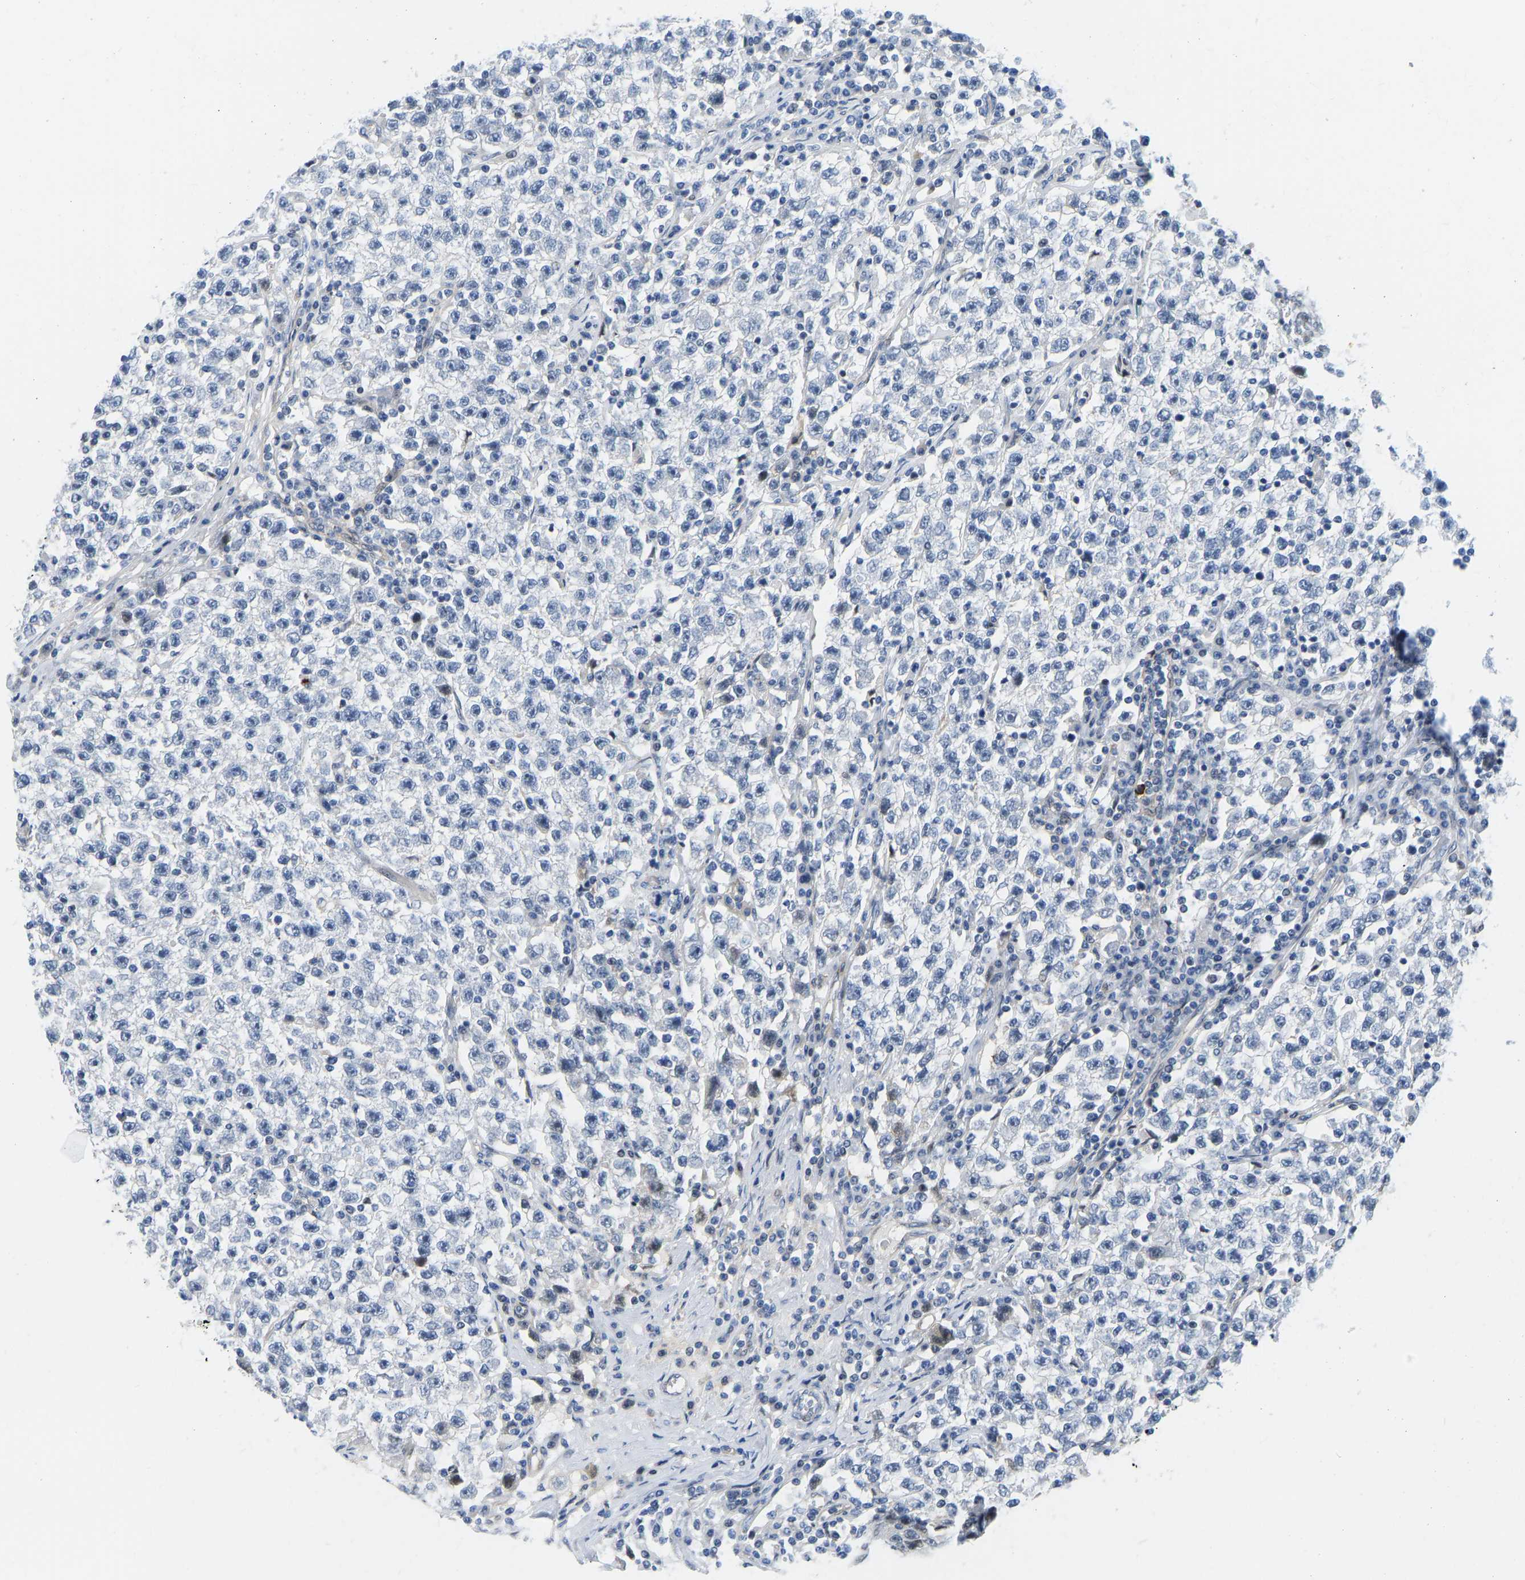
{"staining": {"intensity": "negative", "quantity": "none", "location": "none"}, "tissue": "testis cancer", "cell_type": "Tumor cells", "image_type": "cancer", "snomed": [{"axis": "morphology", "description": "Seminoma, NOS"}, {"axis": "topography", "description": "Testis"}], "caption": "Immunohistochemistry (IHC) image of neoplastic tissue: seminoma (testis) stained with DAB (3,3'-diaminobenzidine) shows no significant protein staining in tumor cells.", "gene": "HDAC5", "patient": {"sex": "male", "age": 22}}